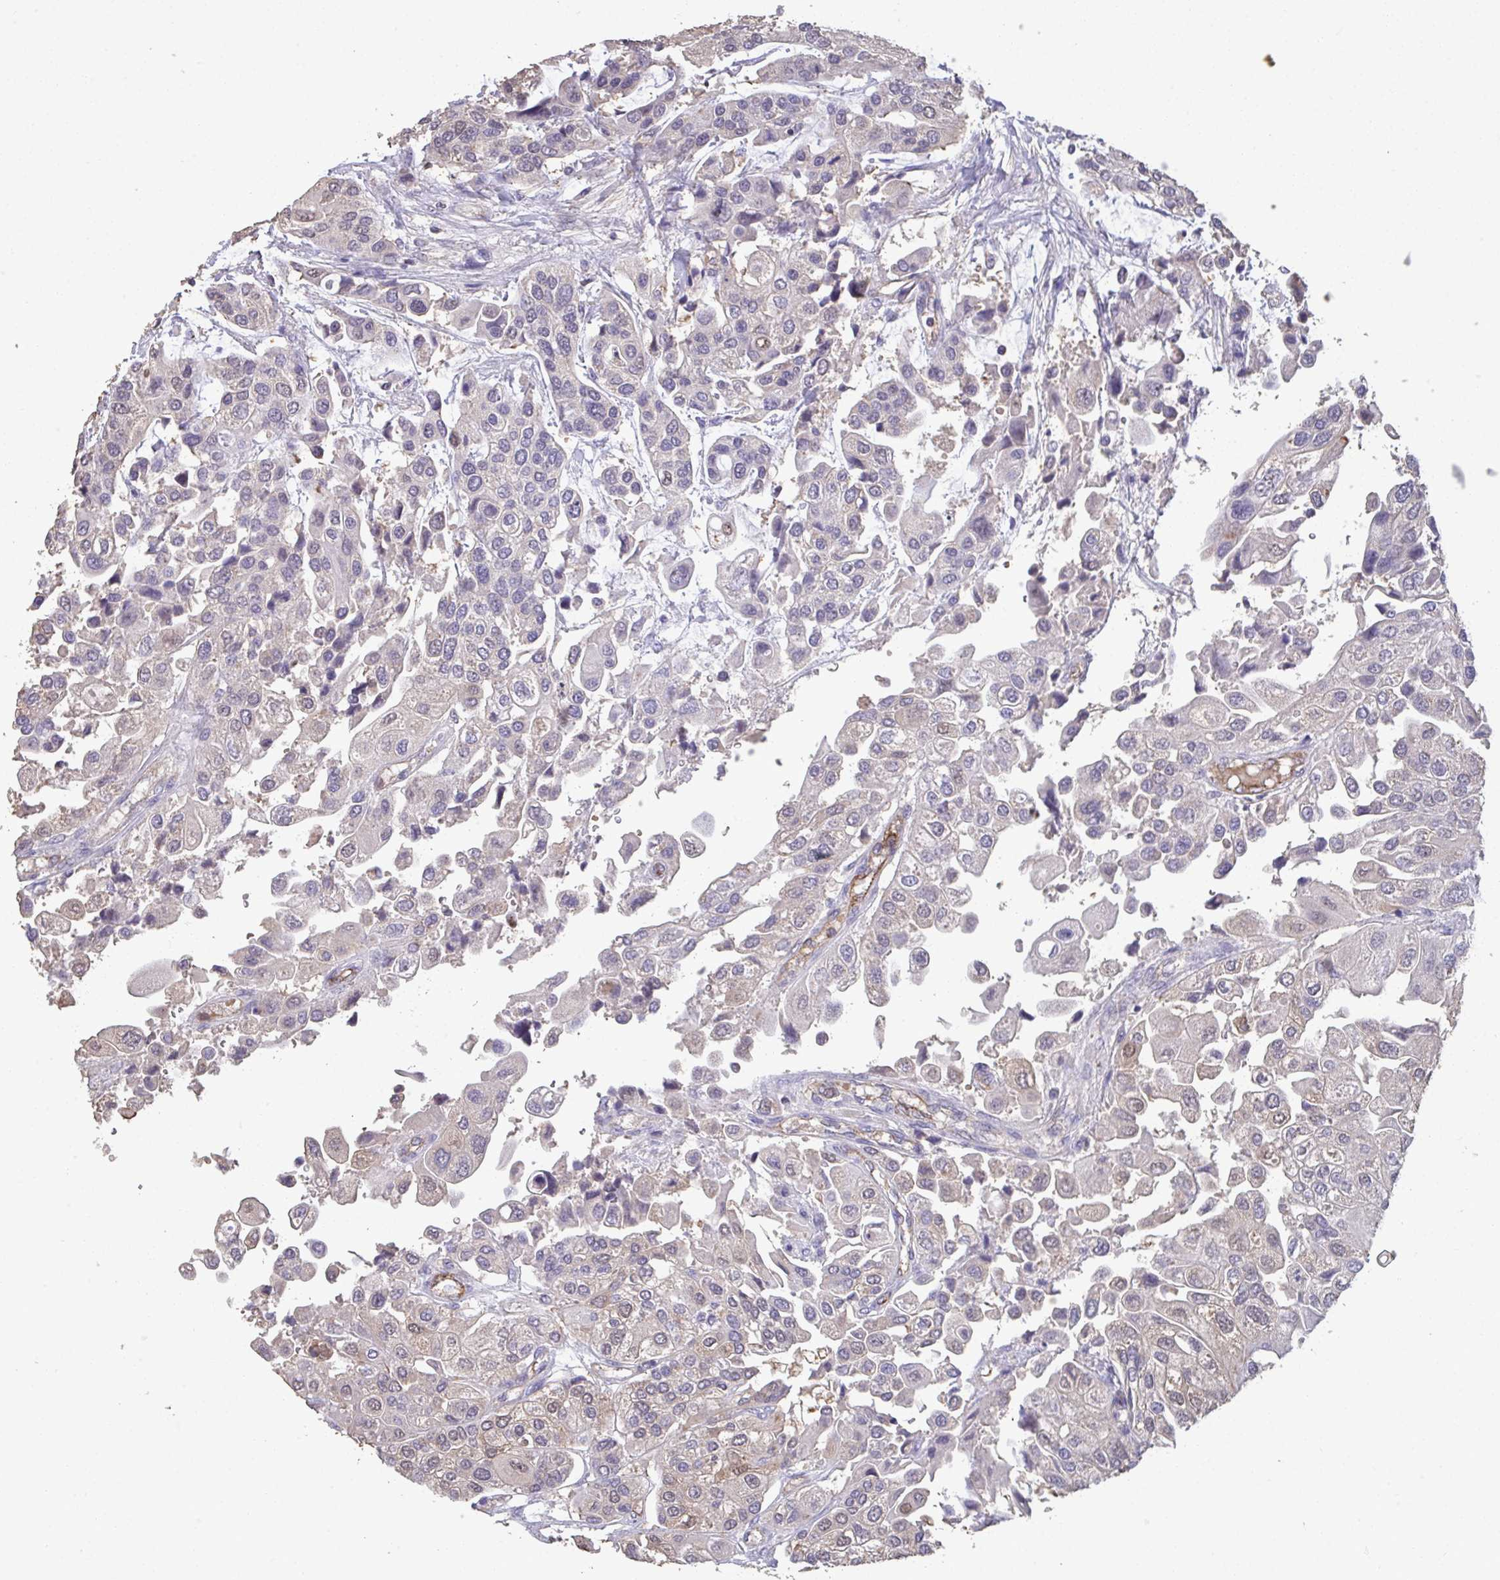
{"staining": {"intensity": "moderate", "quantity": "<25%", "location": "nuclear"}, "tissue": "urothelial cancer", "cell_type": "Tumor cells", "image_type": "cancer", "snomed": [{"axis": "morphology", "description": "Urothelial carcinoma, High grade"}, {"axis": "topography", "description": "Urinary bladder"}], "caption": "Urothelial carcinoma (high-grade) stained with immunohistochemistry (IHC) reveals moderate nuclear staining in about <25% of tumor cells.", "gene": "SENP3", "patient": {"sex": "female", "age": 64}}